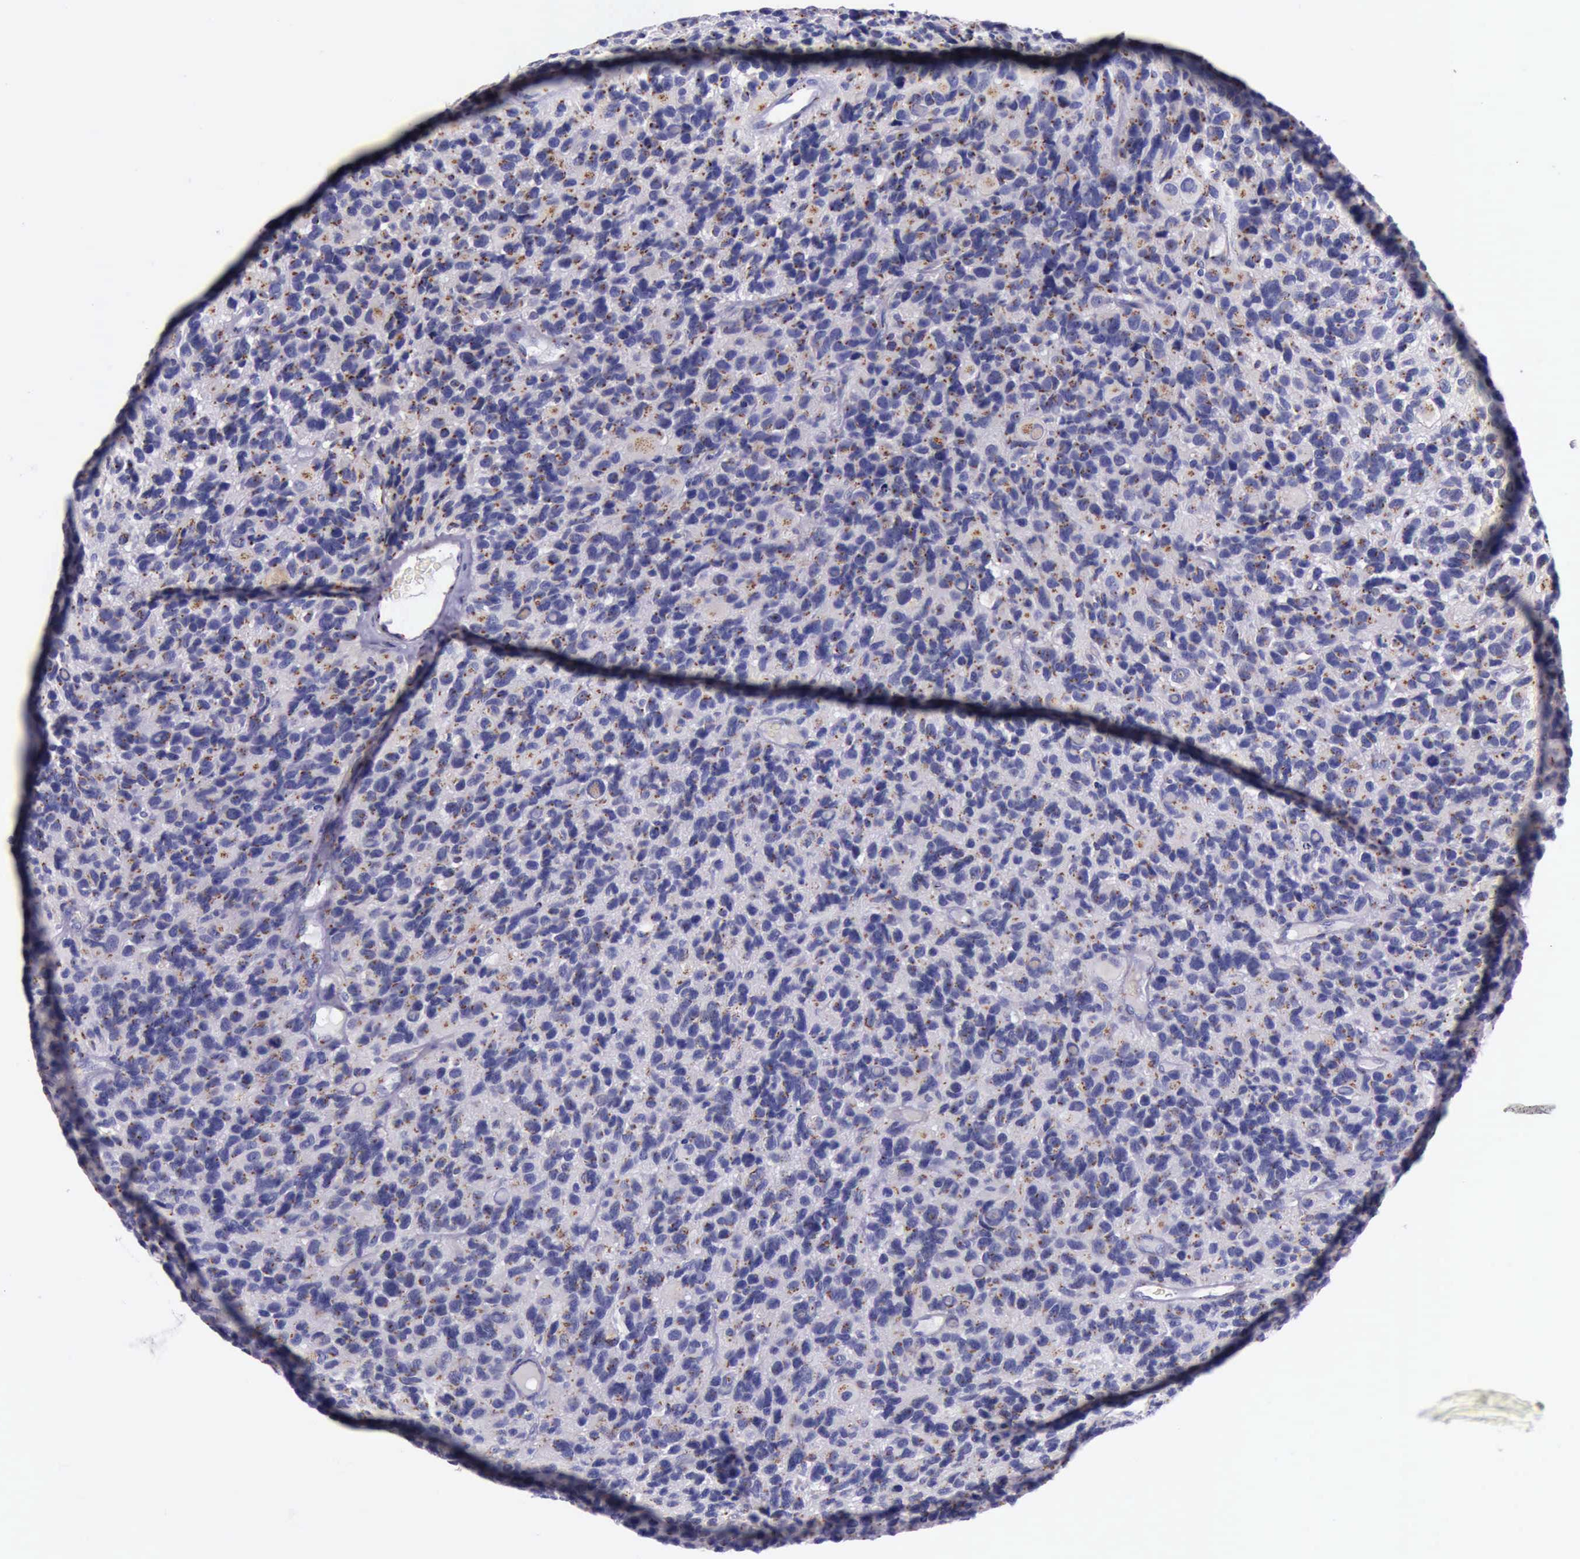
{"staining": {"intensity": "strong", "quantity": ">75%", "location": "cytoplasmic/membranous"}, "tissue": "glioma", "cell_type": "Tumor cells", "image_type": "cancer", "snomed": [{"axis": "morphology", "description": "Glioma, malignant, High grade"}, {"axis": "topography", "description": "Brain"}], "caption": "Malignant glioma (high-grade) tissue reveals strong cytoplasmic/membranous staining in about >75% of tumor cells, visualized by immunohistochemistry.", "gene": "GOLGA5", "patient": {"sex": "male", "age": 77}}